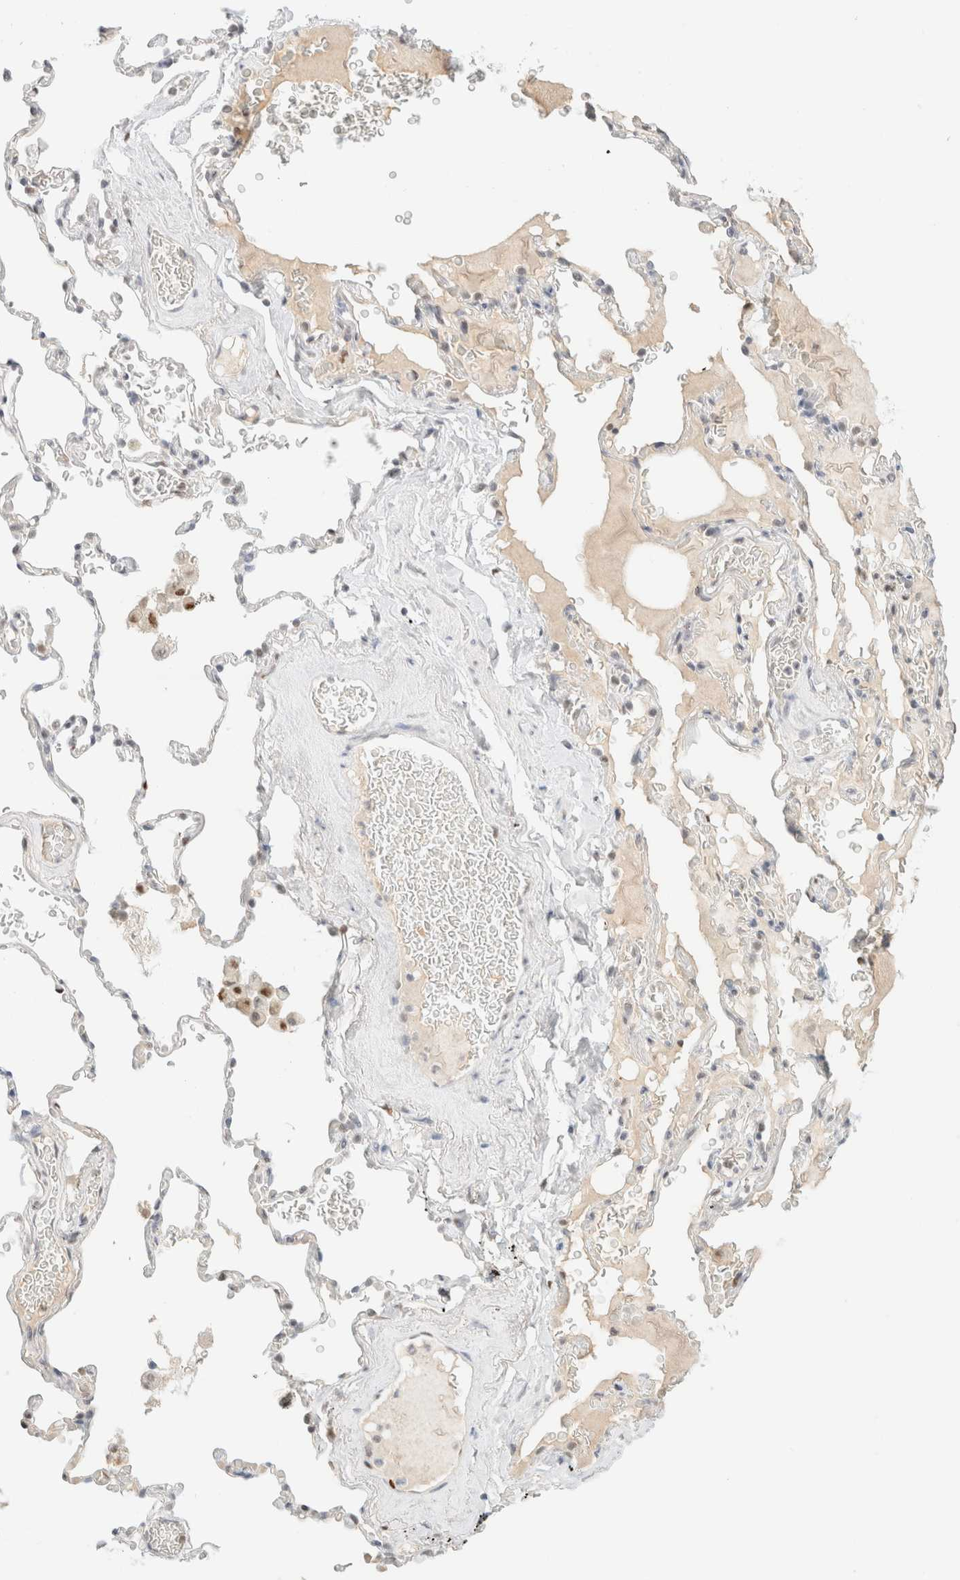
{"staining": {"intensity": "weak", "quantity": "25%-75%", "location": "nuclear"}, "tissue": "adipose tissue", "cell_type": "Adipocytes", "image_type": "normal", "snomed": [{"axis": "morphology", "description": "Normal tissue, NOS"}, {"axis": "topography", "description": "Cartilage tissue"}, {"axis": "topography", "description": "Lung"}], "caption": "Adipose tissue stained with immunohistochemistry (IHC) exhibits weak nuclear expression in approximately 25%-75% of adipocytes. The protein is stained brown, and the nuclei are stained in blue (DAB IHC with brightfield microscopy, high magnification).", "gene": "DDB2", "patient": {"sex": "female", "age": 77}}